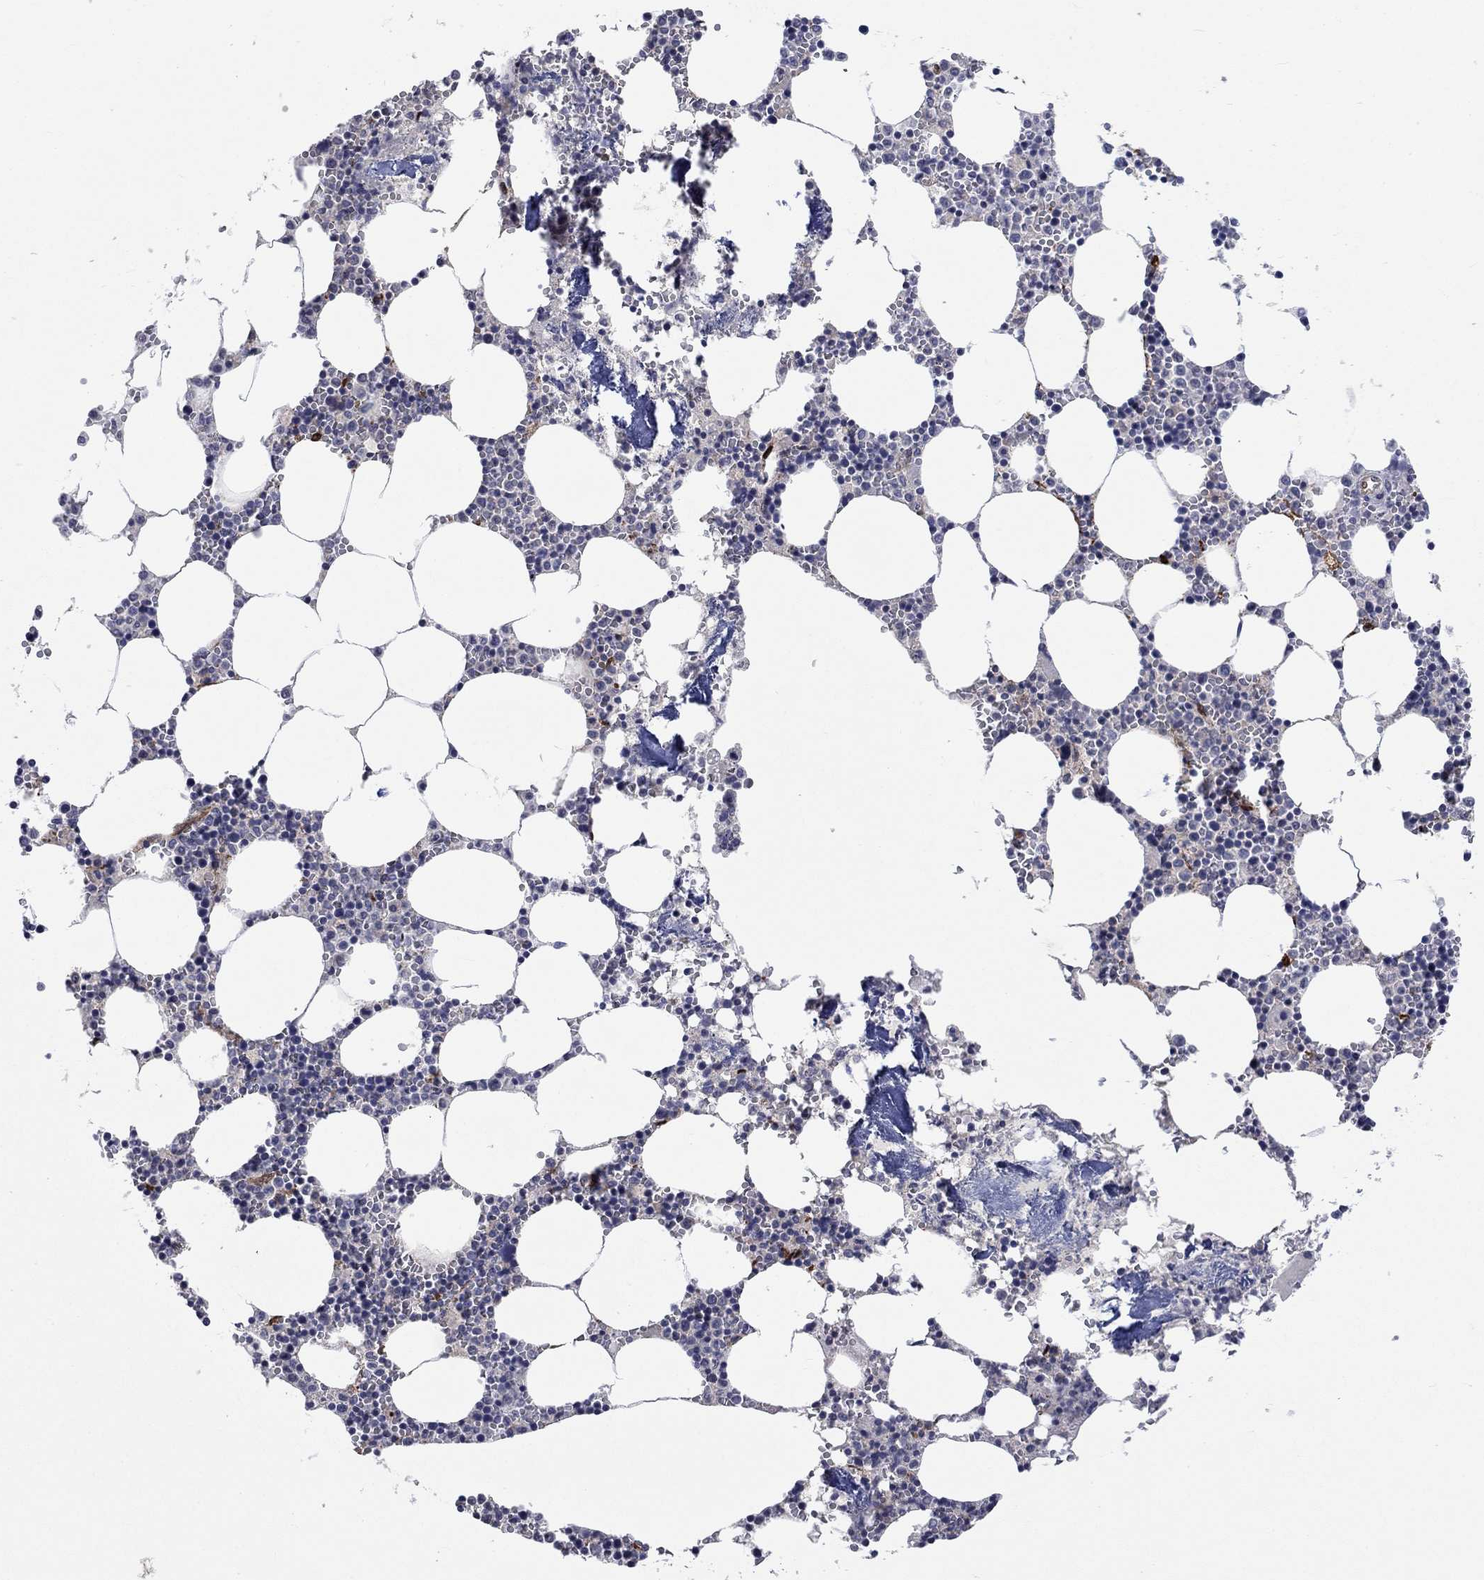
{"staining": {"intensity": "negative", "quantity": "none", "location": "none"}, "tissue": "bone marrow", "cell_type": "Hematopoietic cells", "image_type": "normal", "snomed": [{"axis": "morphology", "description": "Normal tissue, NOS"}, {"axis": "topography", "description": "Bone marrow"}], "caption": "Hematopoietic cells show no significant protein expression in benign bone marrow. (Stains: DAB immunohistochemistry (IHC) with hematoxylin counter stain, Microscopy: brightfield microscopy at high magnification).", "gene": "TGM2", "patient": {"sex": "female", "age": 64}}